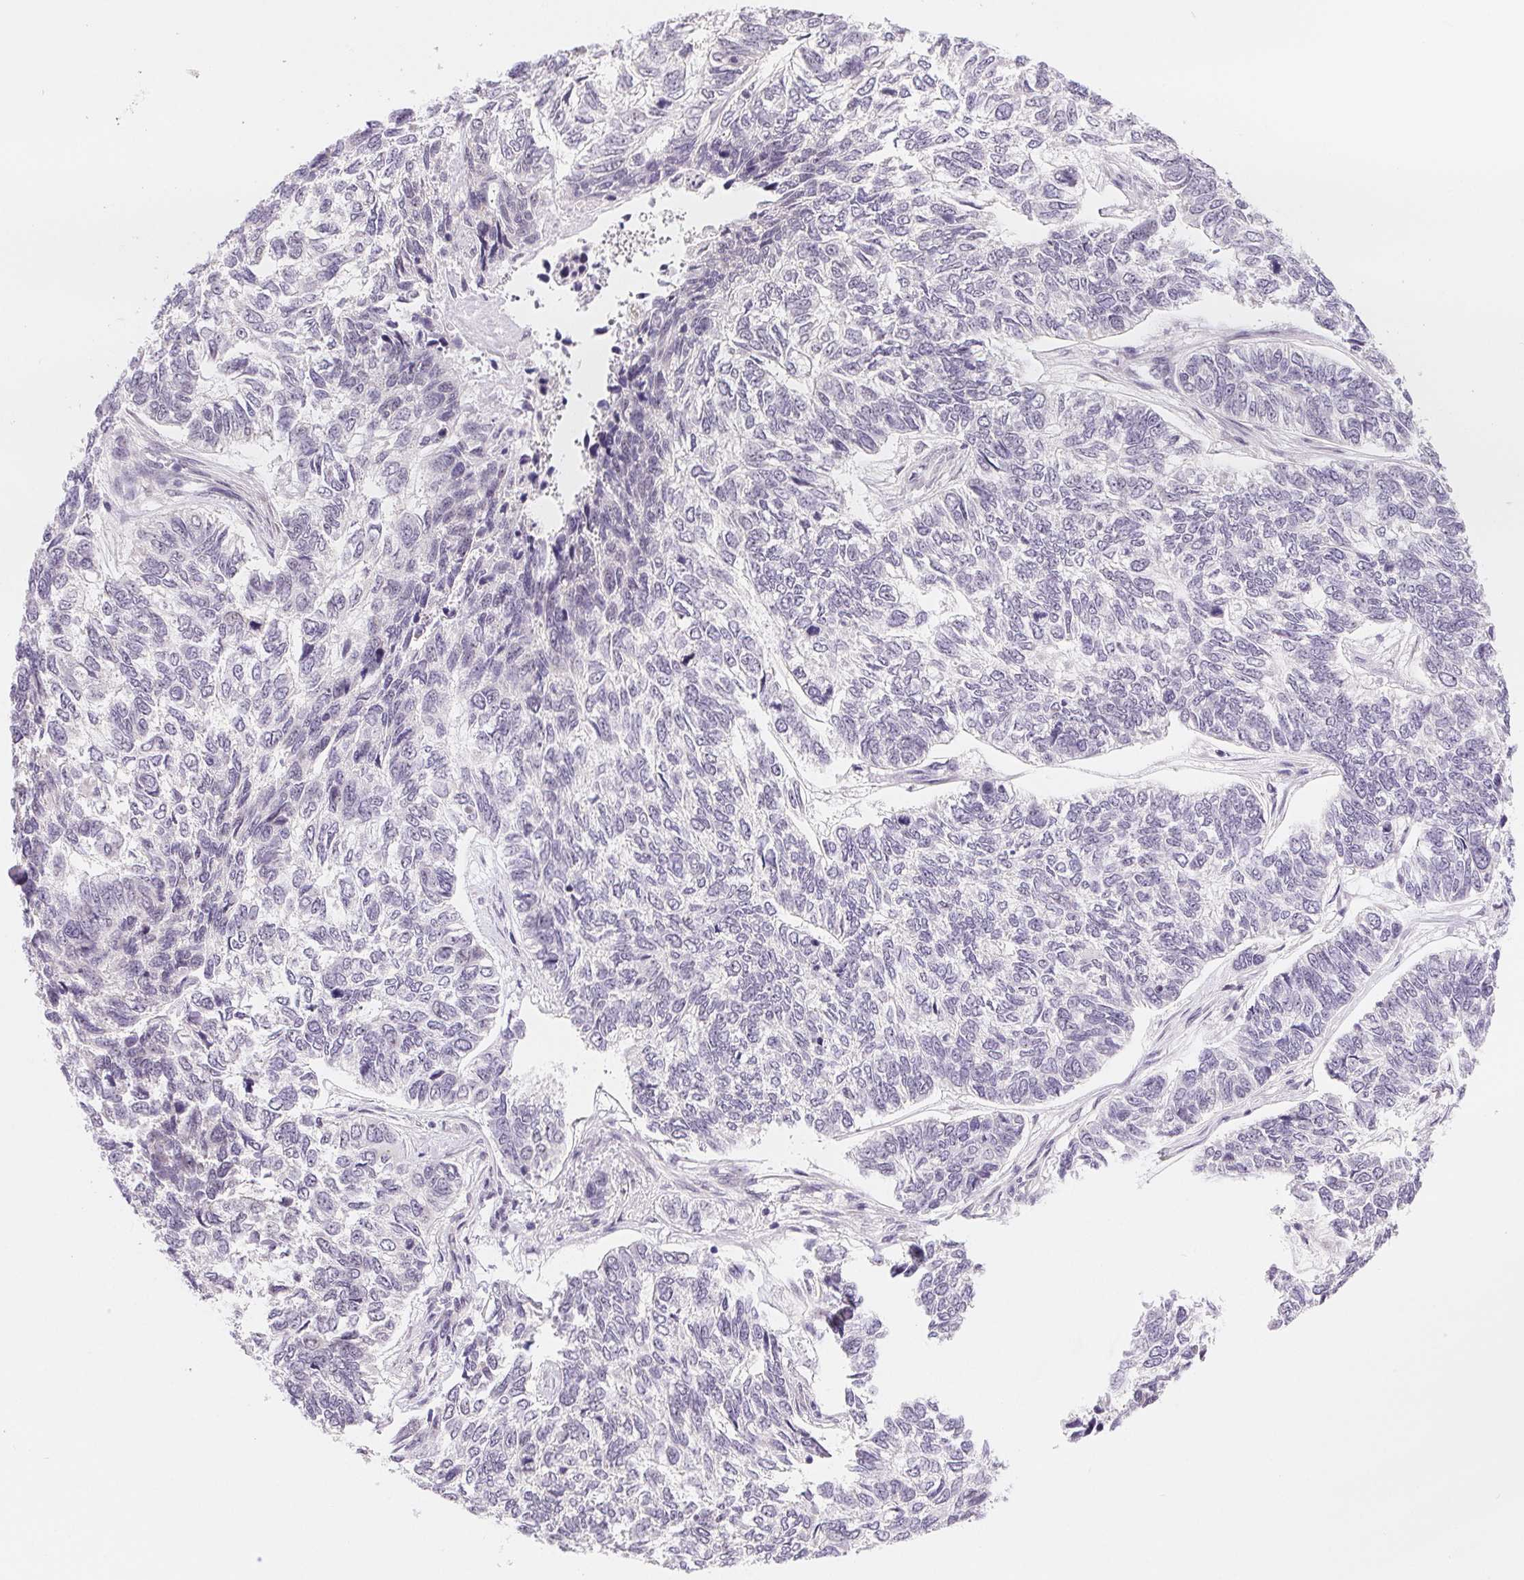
{"staining": {"intensity": "negative", "quantity": "none", "location": "none"}, "tissue": "skin cancer", "cell_type": "Tumor cells", "image_type": "cancer", "snomed": [{"axis": "morphology", "description": "Basal cell carcinoma"}, {"axis": "topography", "description": "Skin"}], "caption": "The photomicrograph reveals no significant staining in tumor cells of skin cancer. (DAB IHC with hematoxylin counter stain).", "gene": "LCA5L", "patient": {"sex": "female", "age": 65}}